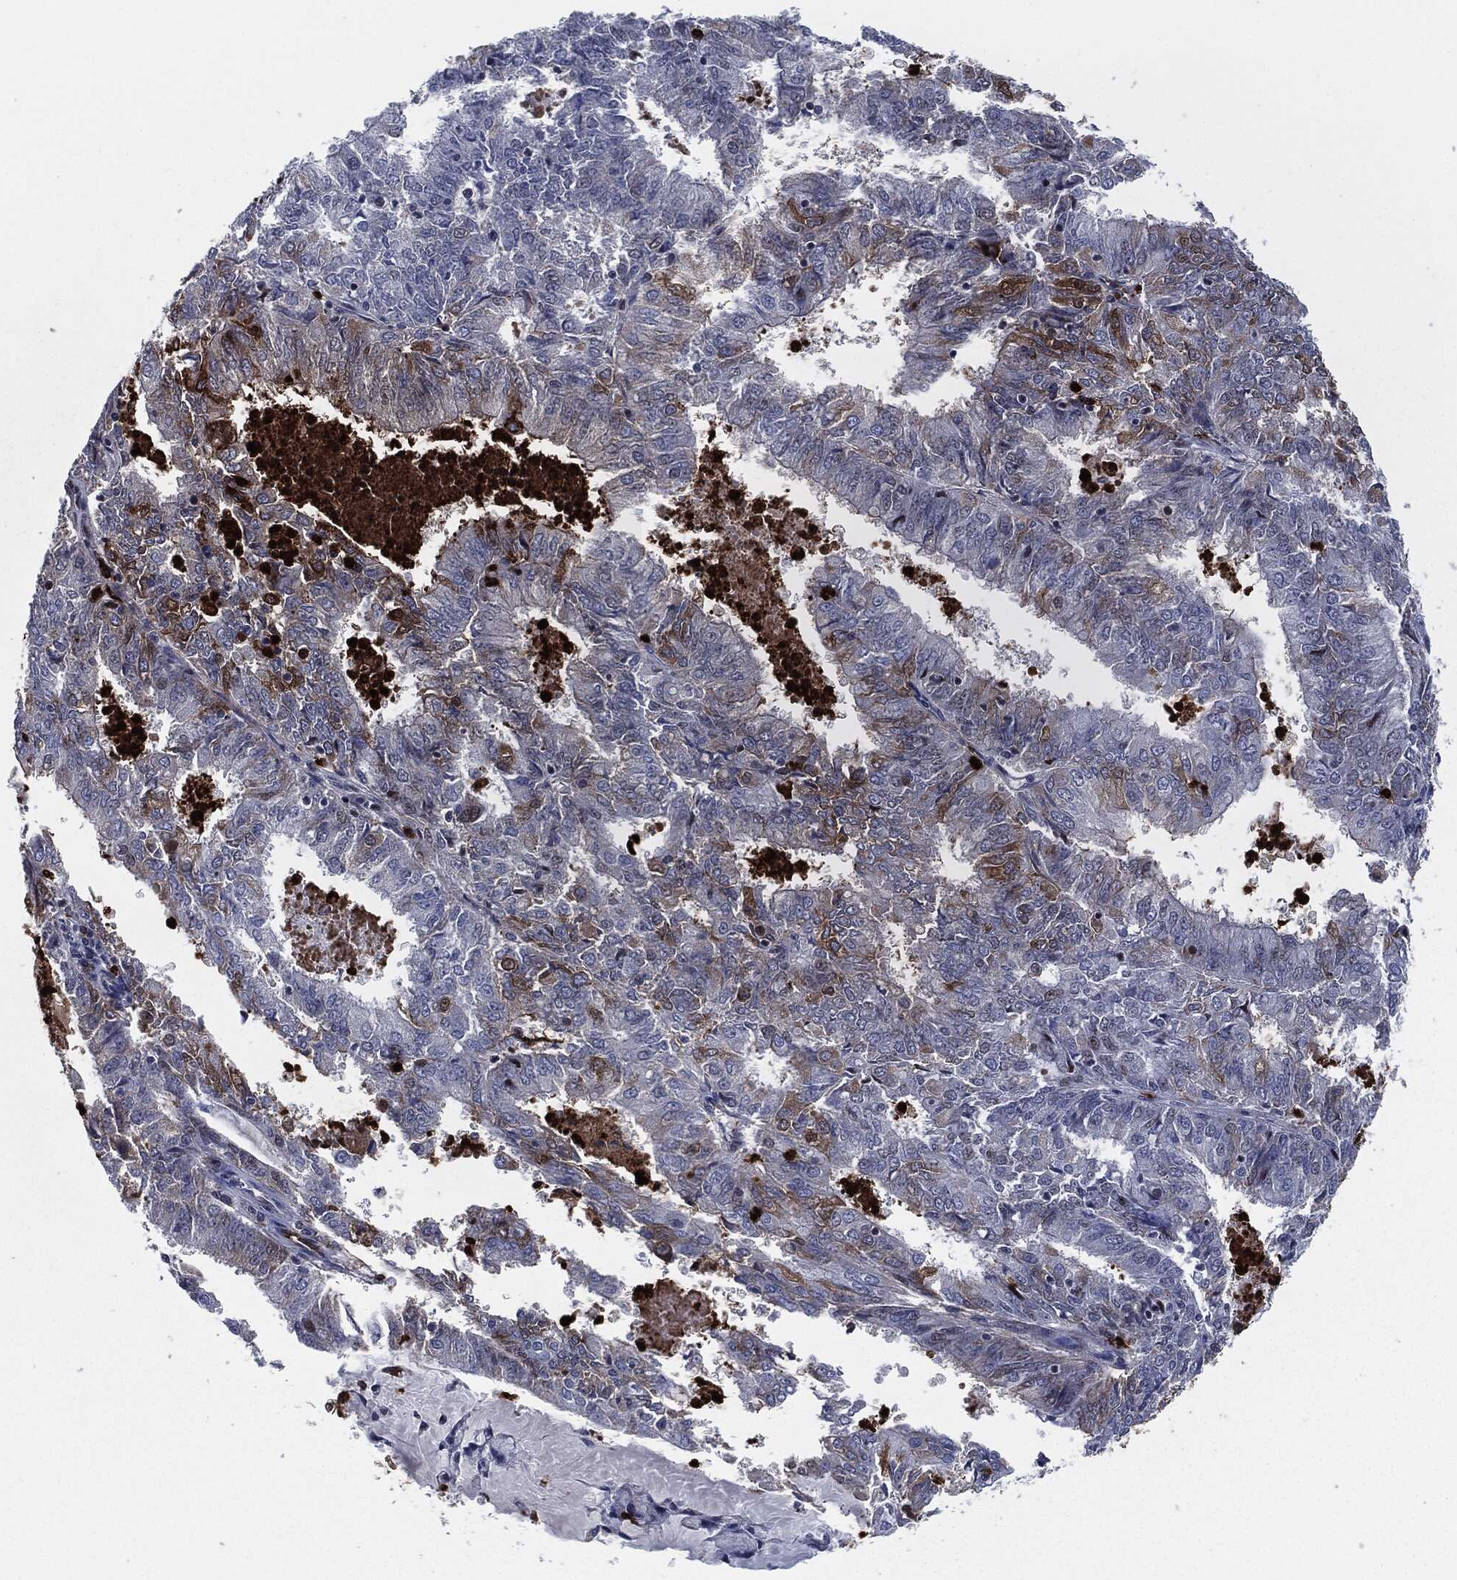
{"staining": {"intensity": "weak", "quantity": "25%-75%", "location": "cytoplasmic/membranous,nuclear"}, "tissue": "endometrial cancer", "cell_type": "Tumor cells", "image_type": "cancer", "snomed": [{"axis": "morphology", "description": "Adenocarcinoma, NOS"}, {"axis": "topography", "description": "Endometrium"}], "caption": "Adenocarcinoma (endometrial) was stained to show a protein in brown. There is low levels of weak cytoplasmic/membranous and nuclear positivity in about 25%-75% of tumor cells.", "gene": "MPO", "patient": {"sex": "female", "age": 57}}